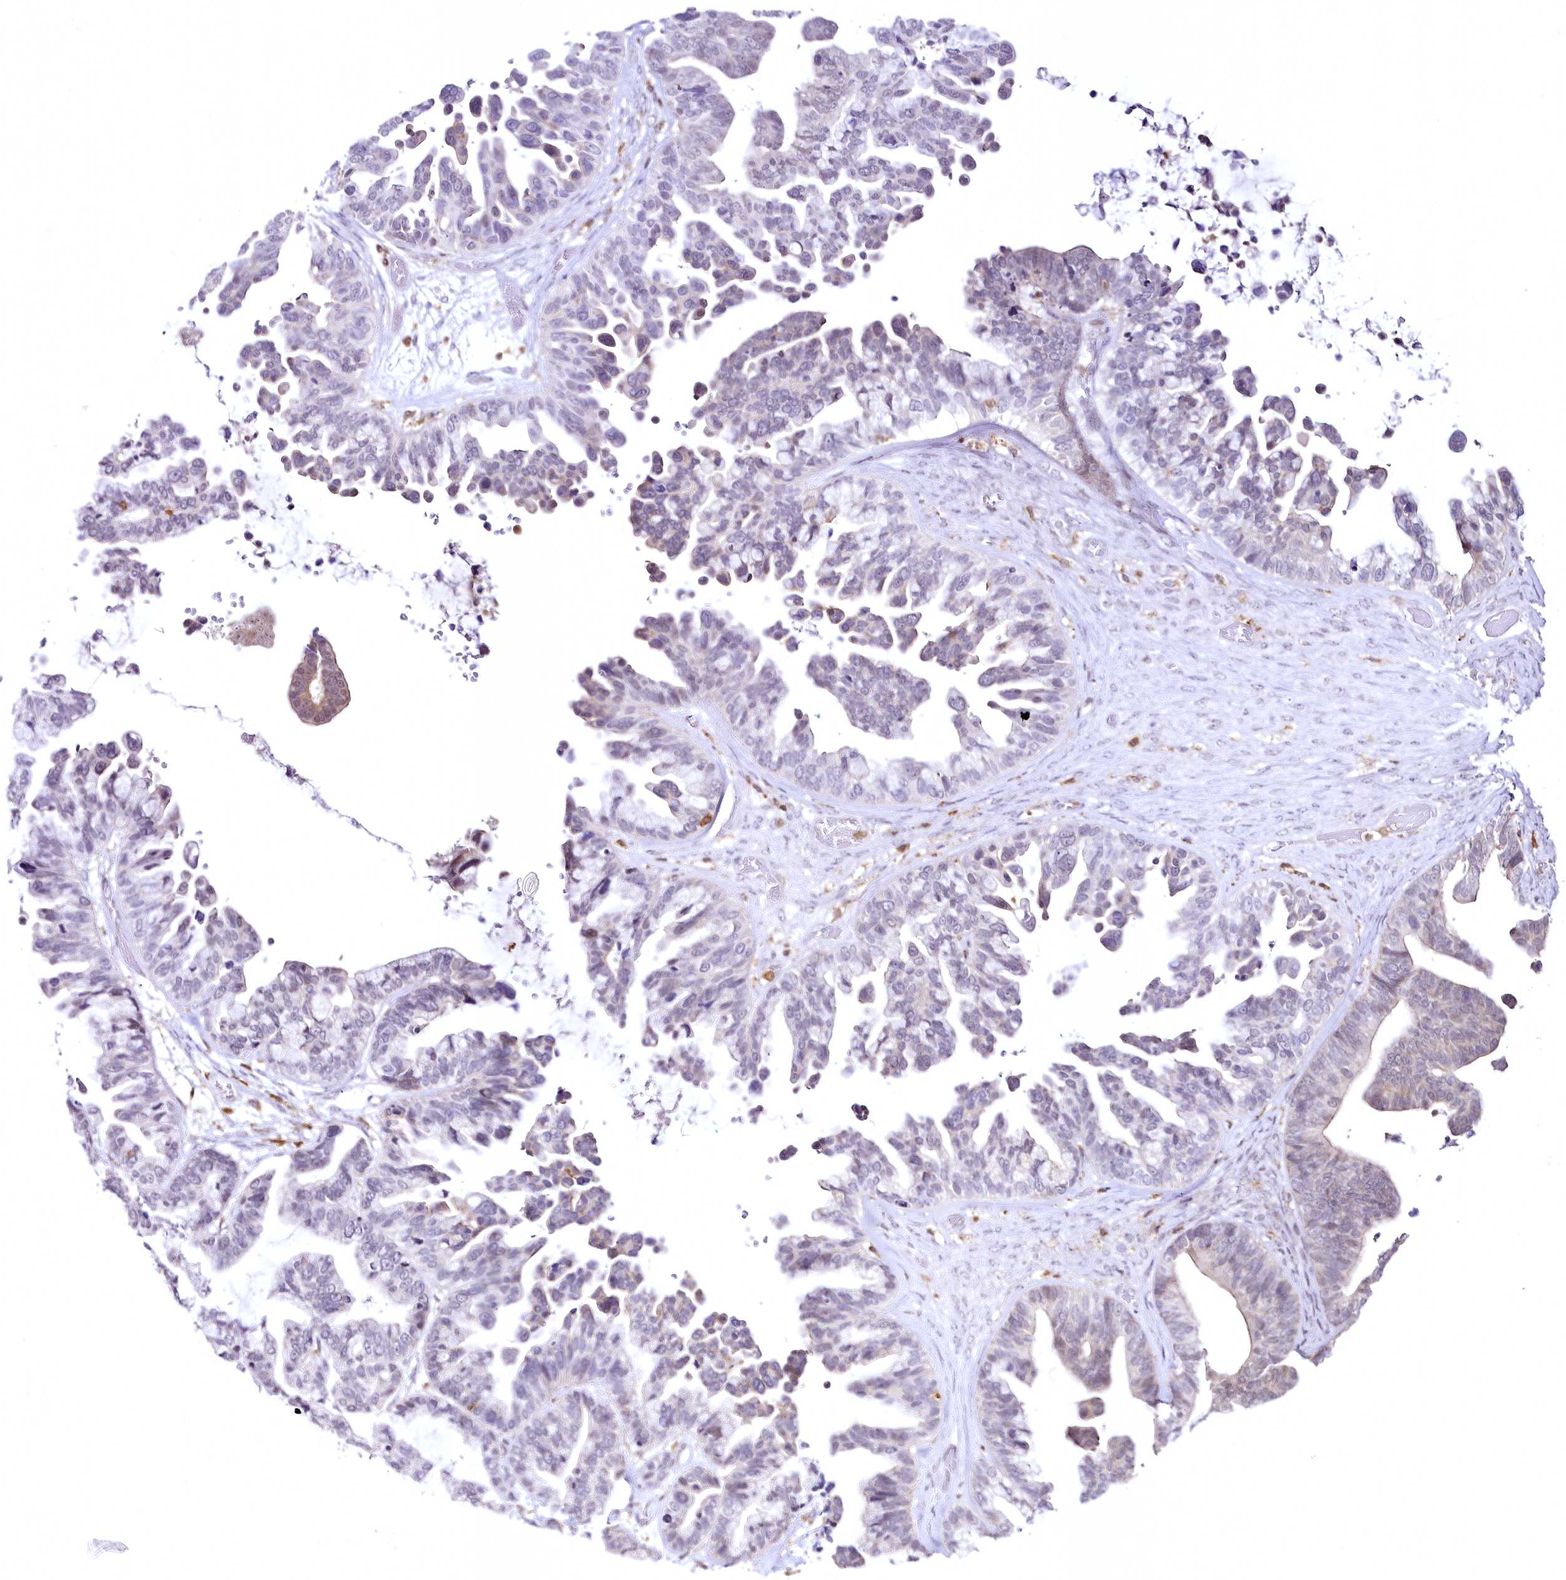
{"staining": {"intensity": "negative", "quantity": "none", "location": "none"}, "tissue": "ovarian cancer", "cell_type": "Tumor cells", "image_type": "cancer", "snomed": [{"axis": "morphology", "description": "Cystadenocarcinoma, serous, NOS"}, {"axis": "topography", "description": "Ovary"}], "caption": "The micrograph demonstrates no staining of tumor cells in serous cystadenocarcinoma (ovarian).", "gene": "DOCK2", "patient": {"sex": "female", "age": 56}}